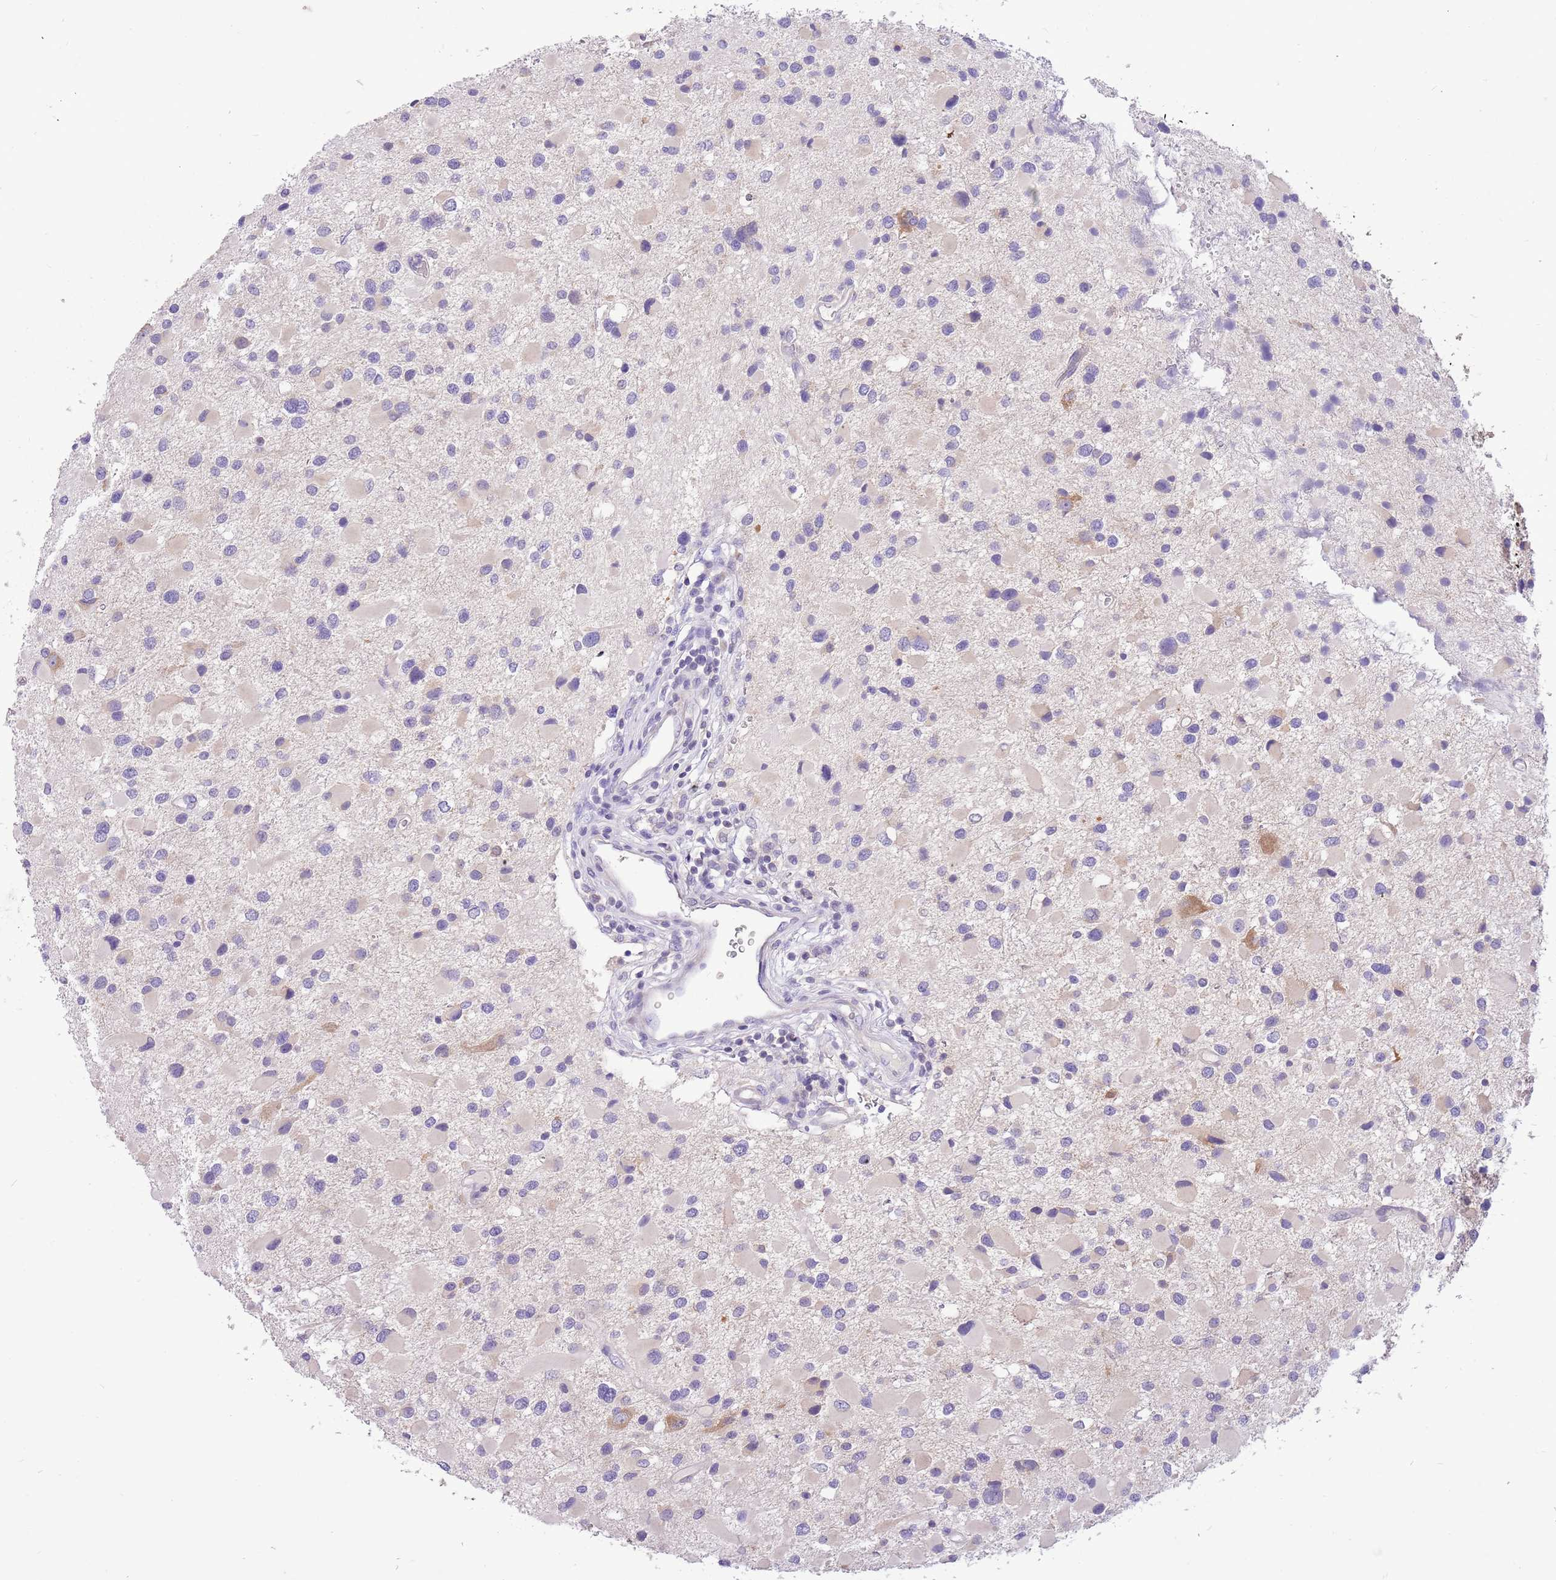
{"staining": {"intensity": "negative", "quantity": "none", "location": "none"}, "tissue": "glioma", "cell_type": "Tumor cells", "image_type": "cancer", "snomed": [{"axis": "morphology", "description": "Glioma, malignant, Low grade"}, {"axis": "topography", "description": "Brain"}], "caption": "An image of human malignant low-grade glioma is negative for staining in tumor cells.", "gene": "GLCE", "patient": {"sex": "female", "age": 32}}